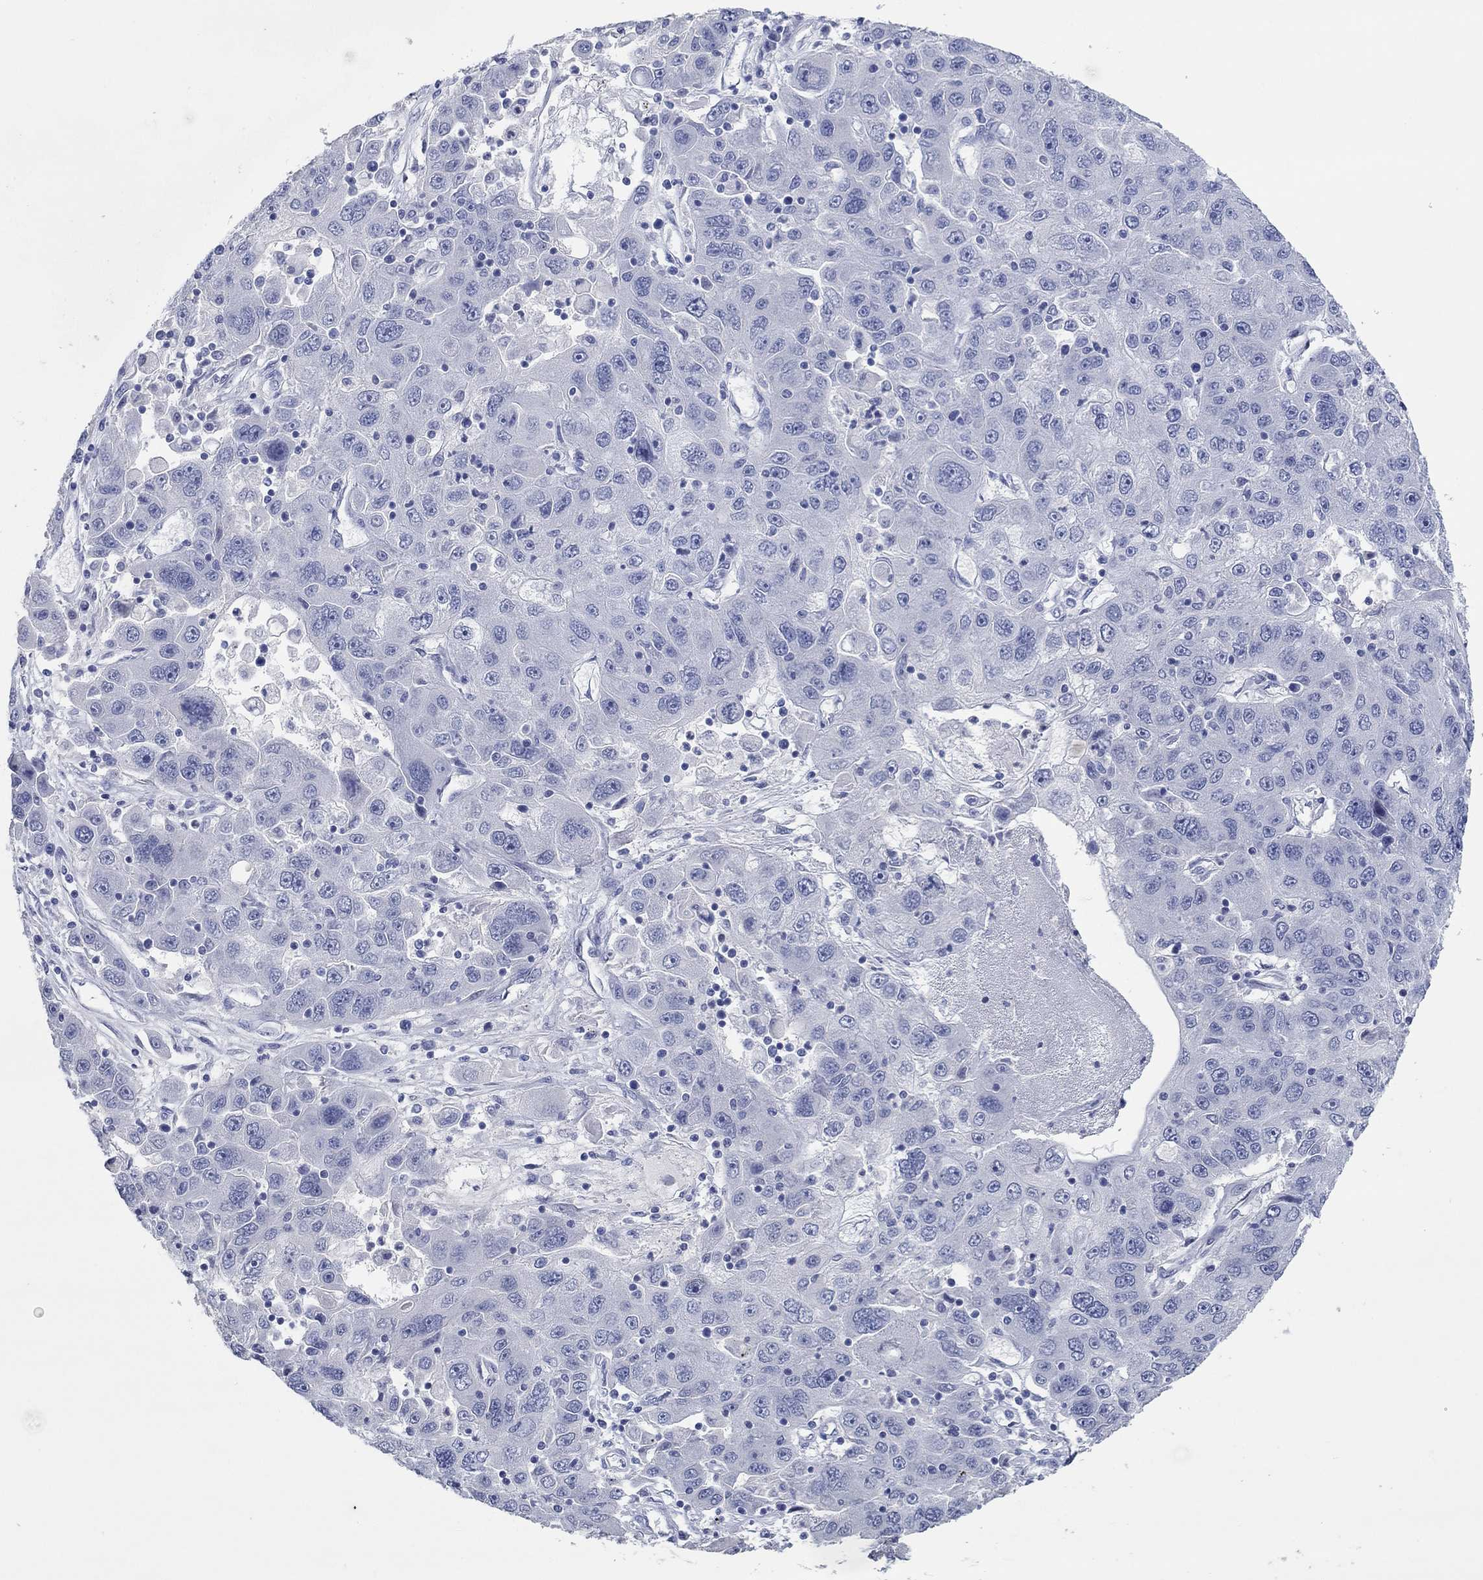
{"staining": {"intensity": "negative", "quantity": "none", "location": "none"}, "tissue": "stomach cancer", "cell_type": "Tumor cells", "image_type": "cancer", "snomed": [{"axis": "morphology", "description": "Adenocarcinoma, NOS"}, {"axis": "topography", "description": "Stomach"}], "caption": "An immunohistochemistry (IHC) micrograph of stomach cancer (adenocarcinoma) is shown. There is no staining in tumor cells of stomach cancer (adenocarcinoma). (Stains: DAB immunohistochemistry with hematoxylin counter stain, Microscopy: brightfield microscopy at high magnification).", "gene": "POU5F1", "patient": {"sex": "male", "age": 56}}